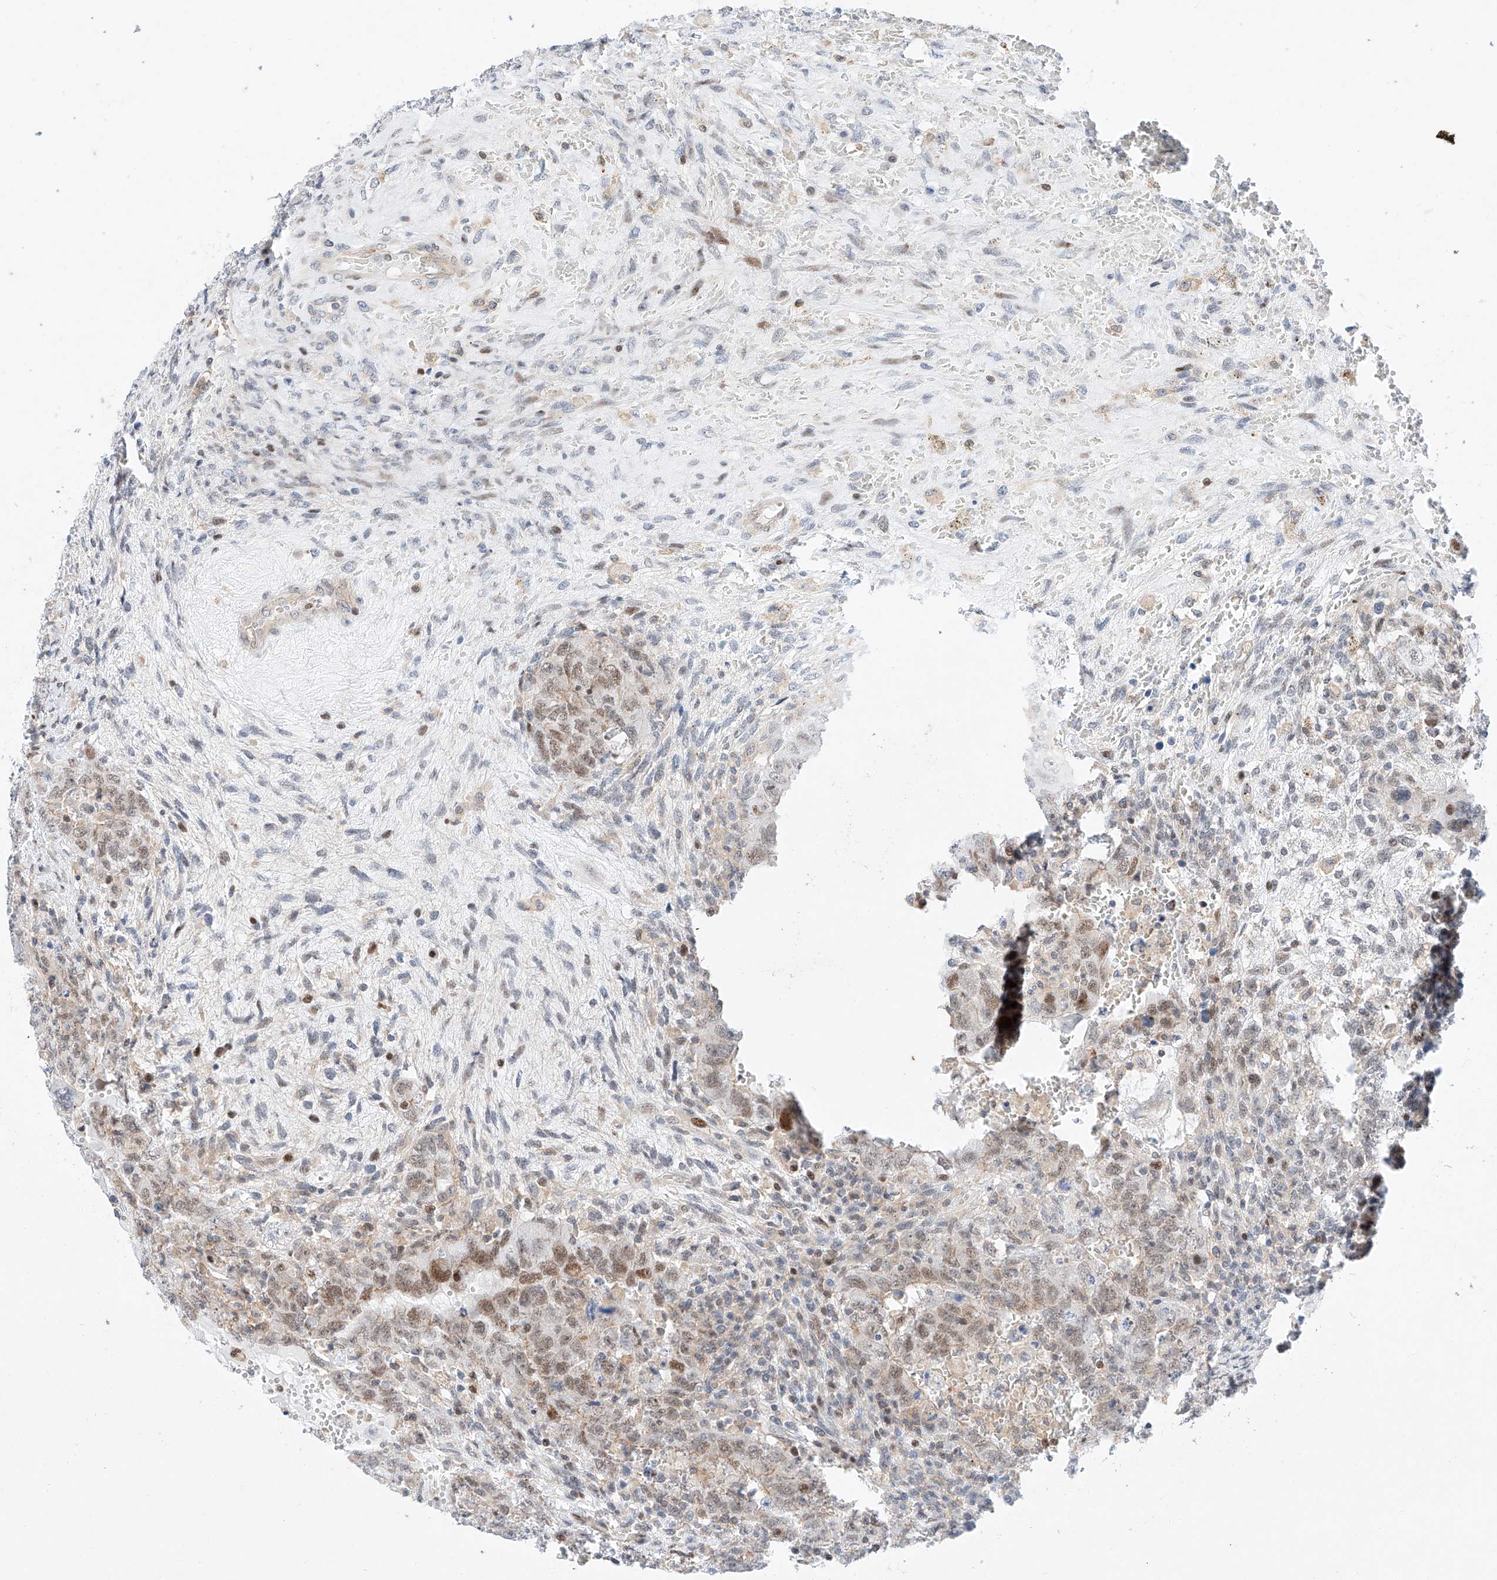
{"staining": {"intensity": "weak", "quantity": "25%-75%", "location": "cytoplasmic/membranous,nuclear"}, "tissue": "testis cancer", "cell_type": "Tumor cells", "image_type": "cancer", "snomed": [{"axis": "morphology", "description": "Carcinoma, Embryonal, NOS"}, {"axis": "topography", "description": "Testis"}], "caption": "High-magnification brightfield microscopy of testis embryonal carcinoma stained with DAB (brown) and counterstained with hematoxylin (blue). tumor cells exhibit weak cytoplasmic/membranous and nuclear staining is present in approximately25%-75% of cells.", "gene": "HDAC9", "patient": {"sex": "male", "age": 26}}